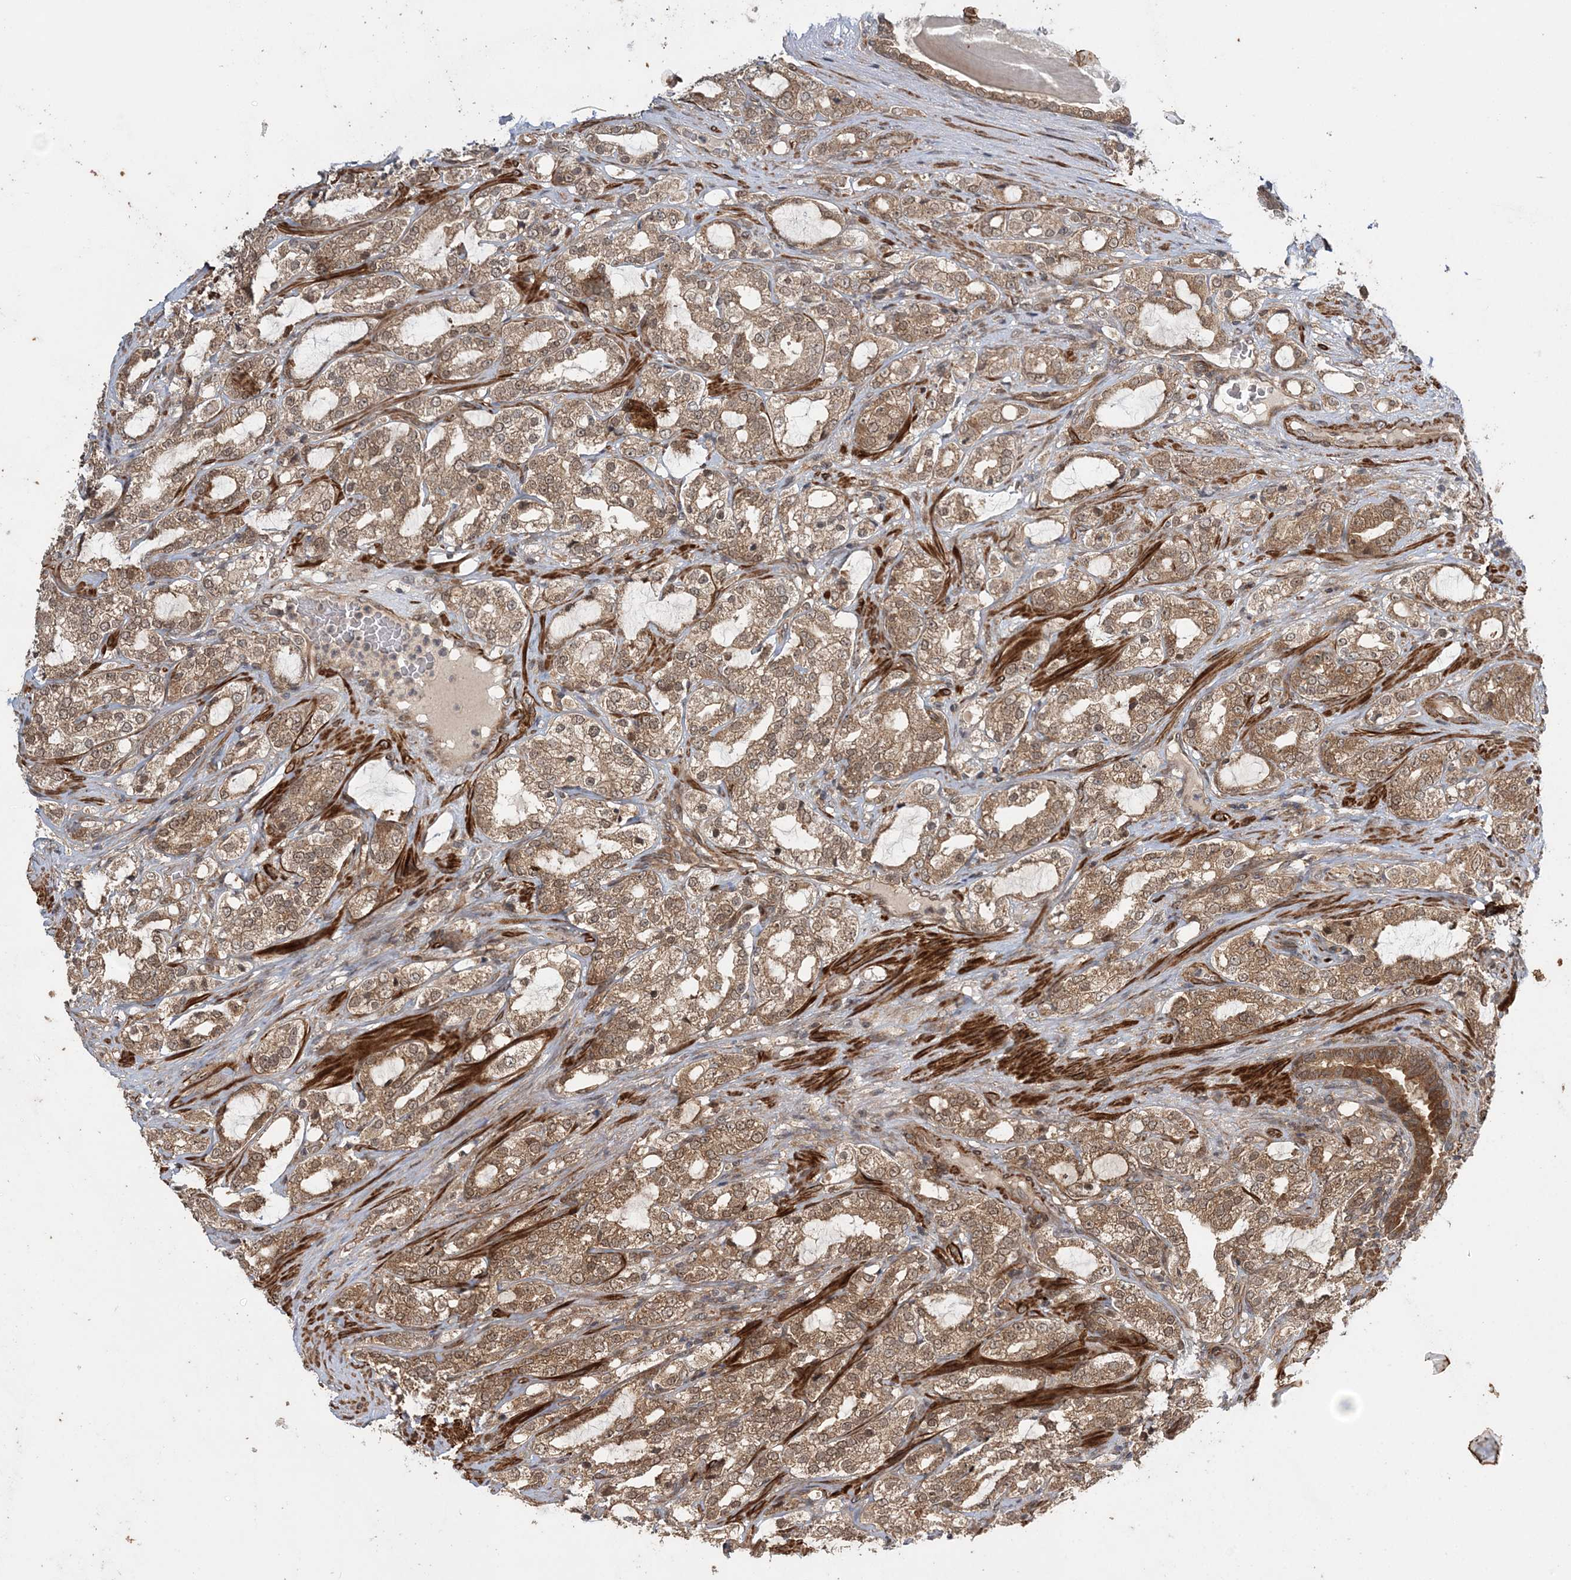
{"staining": {"intensity": "moderate", "quantity": ">75%", "location": "cytoplasmic/membranous,nuclear"}, "tissue": "prostate cancer", "cell_type": "Tumor cells", "image_type": "cancer", "snomed": [{"axis": "morphology", "description": "Adenocarcinoma, High grade"}, {"axis": "topography", "description": "Prostate"}], "caption": "Moderate cytoplasmic/membranous and nuclear positivity for a protein is appreciated in approximately >75% of tumor cells of prostate cancer (adenocarcinoma (high-grade)) using IHC.", "gene": "UBTD2", "patient": {"sex": "male", "age": 64}}